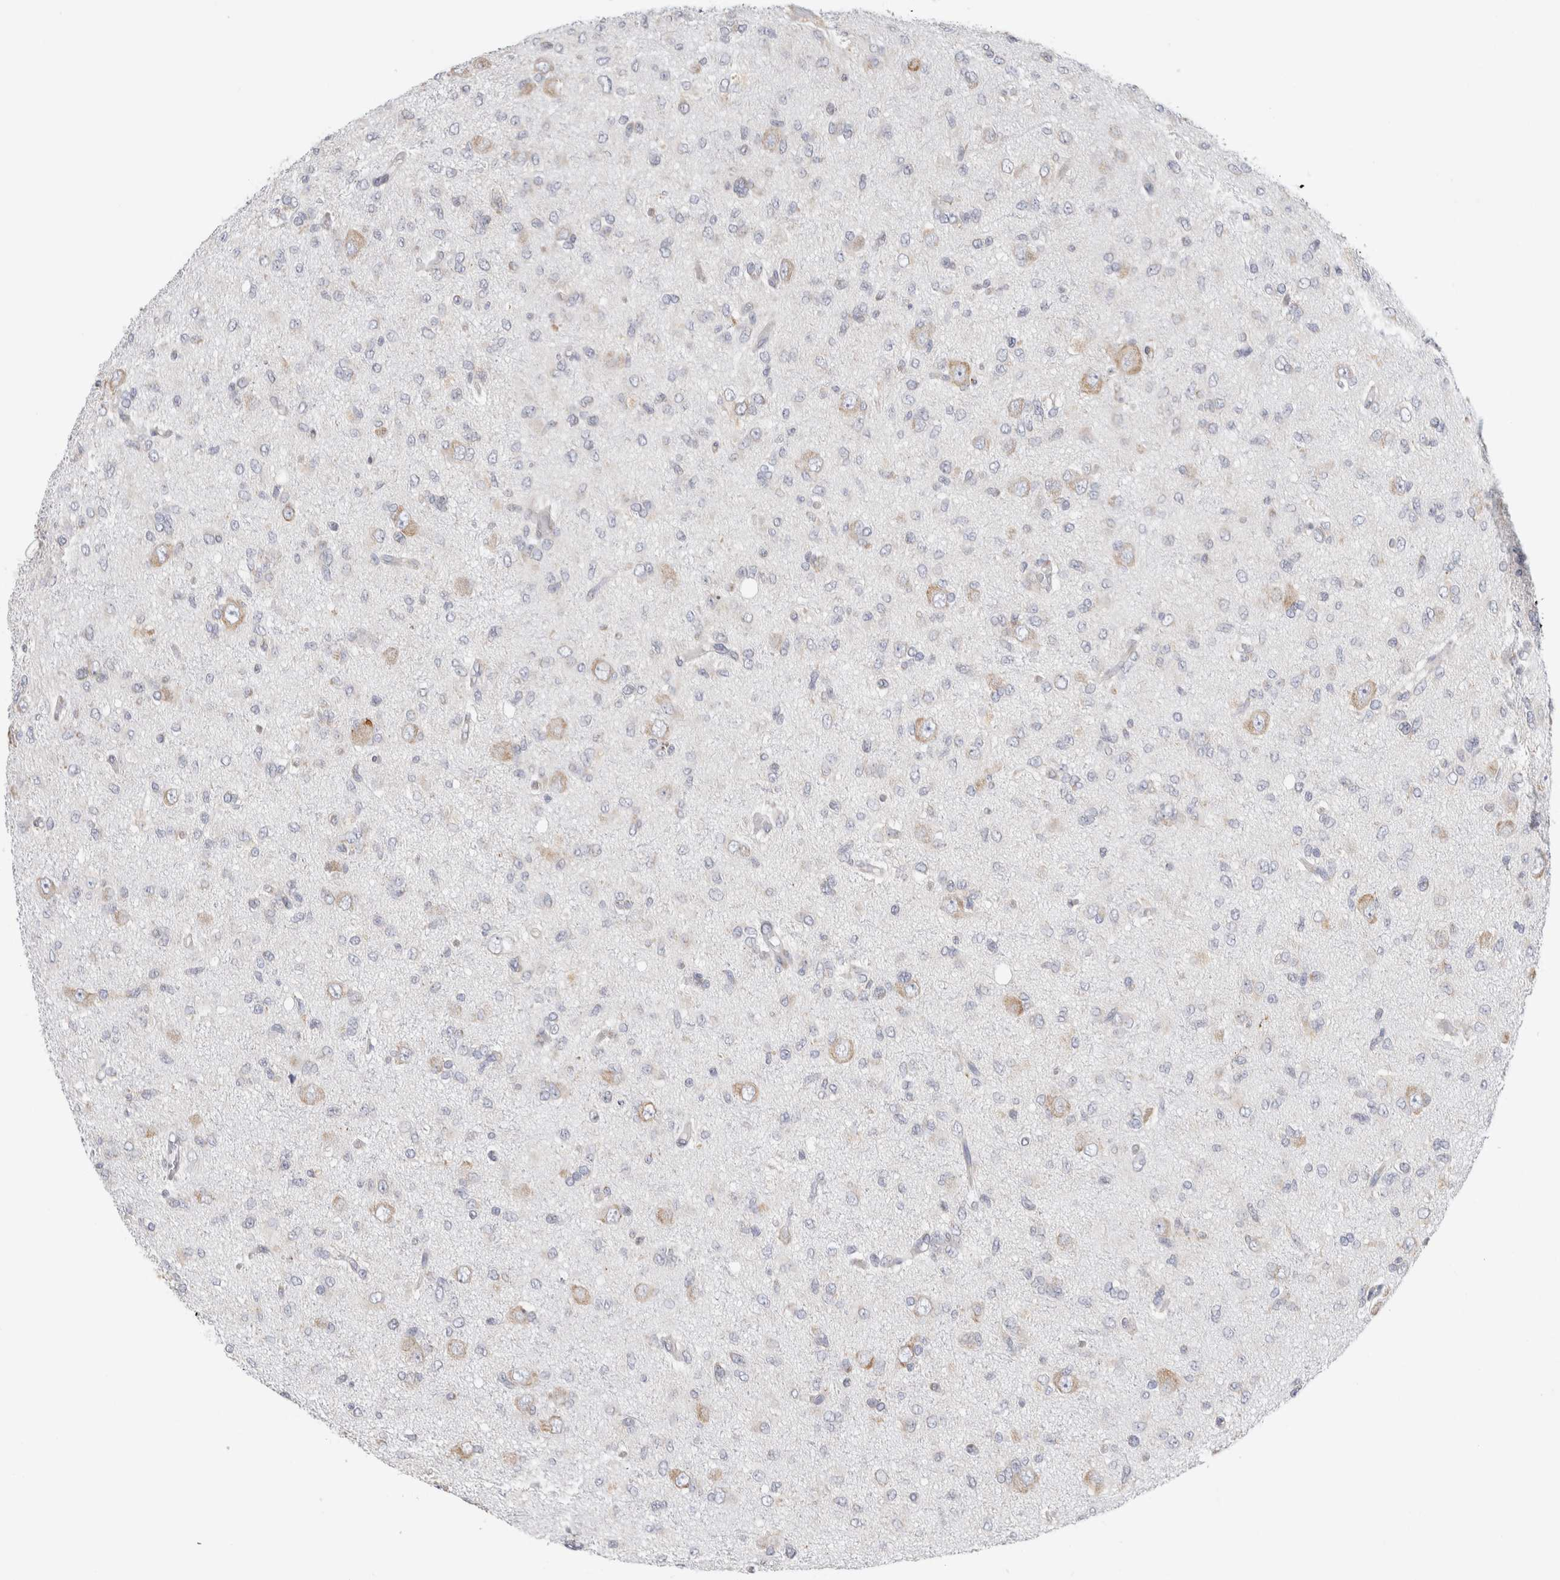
{"staining": {"intensity": "negative", "quantity": "none", "location": "none"}, "tissue": "glioma", "cell_type": "Tumor cells", "image_type": "cancer", "snomed": [{"axis": "morphology", "description": "Glioma, malignant, High grade"}, {"axis": "topography", "description": "Brain"}], "caption": "High power microscopy image of an IHC image of malignant glioma (high-grade), revealing no significant staining in tumor cells.", "gene": "RPN2", "patient": {"sex": "female", "age": 59}}